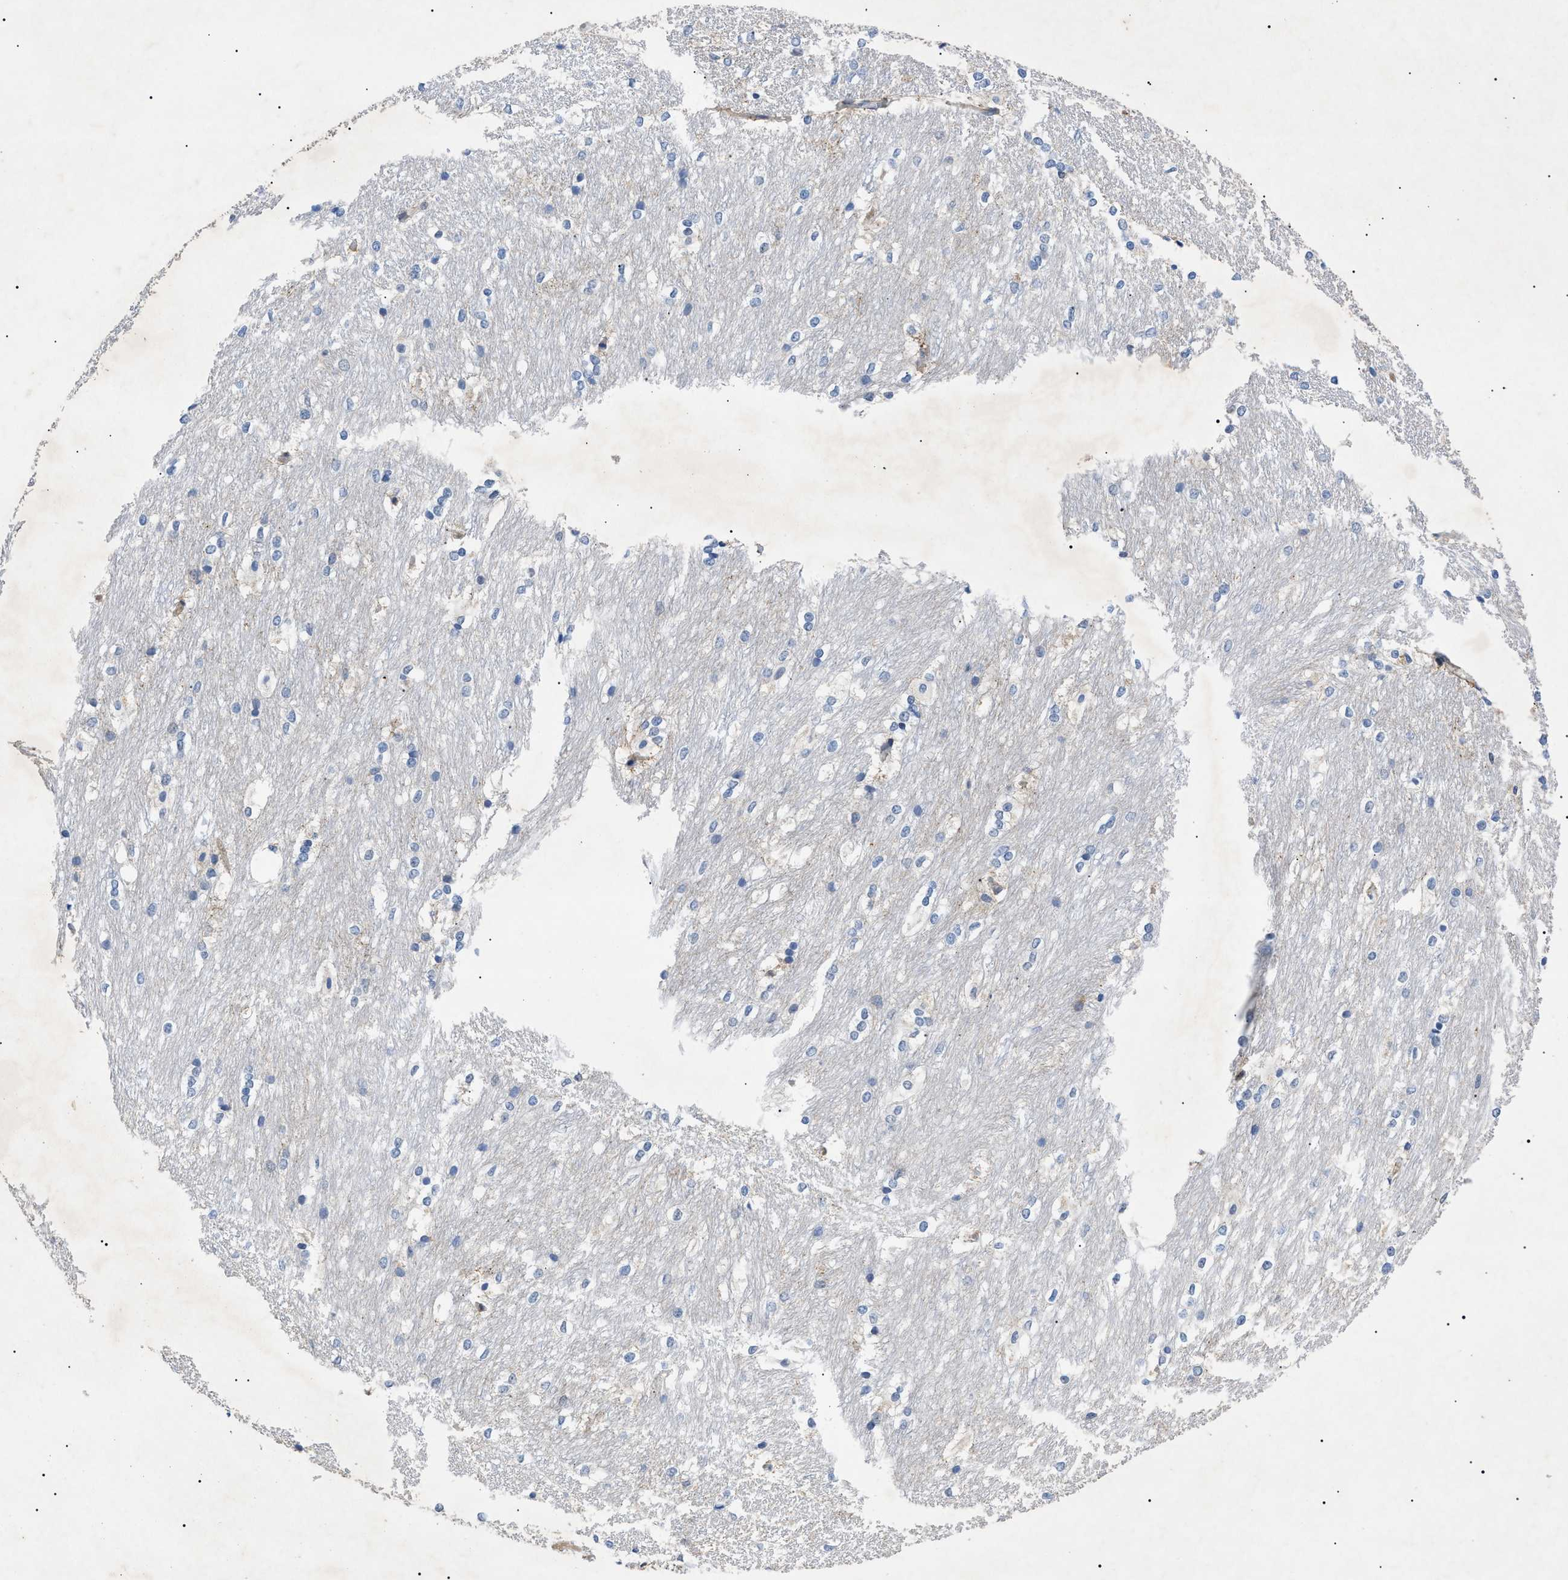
{"staining": {"intensity": "negative", "quantity": "none", "location": "none"}, "tissue": "caudate", "cell_type": "Glial cells", "image_type": "normal", "snomed": [{"axis": "morphology", "description": "Normal tissue, NOS"}, {"axis": "topography", "description": "Lateral ventricle wall"}], "caption": "DAB (3,3'-diaminobenzidine) immunohistochemical staining of unremarkable human caudate demonstrates no significant positivity in glial cells. Nuclei are stained in blue.", "gene": "RIPK1", "patient": {"sex": "female", "age": 19}}